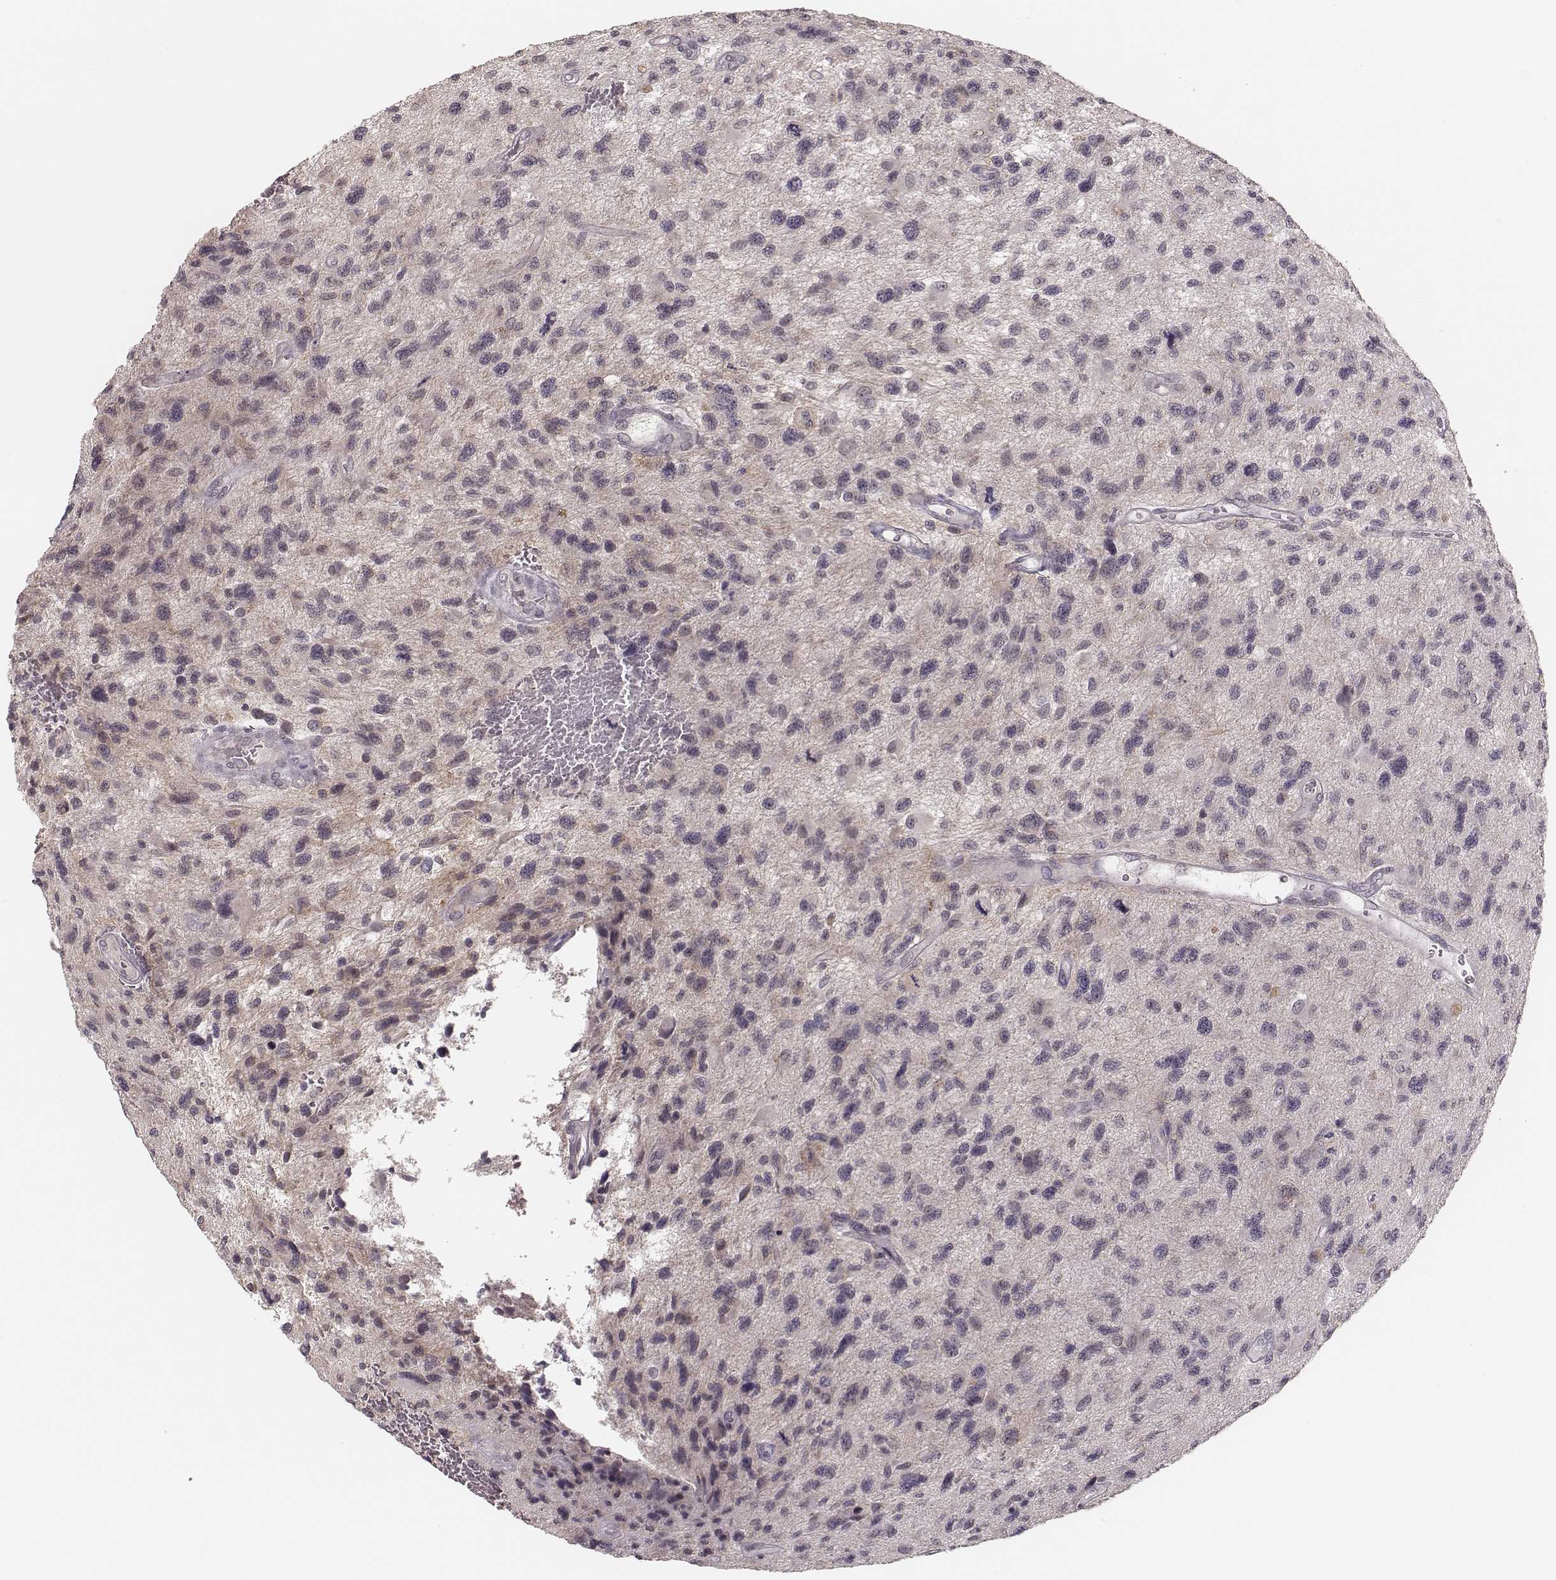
{"staining": {"intensity": "negative", "quantity": "none", "location": "none"}, "tissue": "glioma", "cell_type": "Tumor cells", "image_type": "cancer", "snomed": [{"axis": "morphology", "description": "Glioma, malignant, NOS"}, {"axis": "morphology", "description": "Glioma, malignant, High grade"}, {"axis": "topography", "description": "Brain"}], "caption": "Malignant glioma stained for a protein using IHC demonstrates no expression tumor cells.", "gene": "LY6K", "patient": {"sex": "female", "age": 71}}